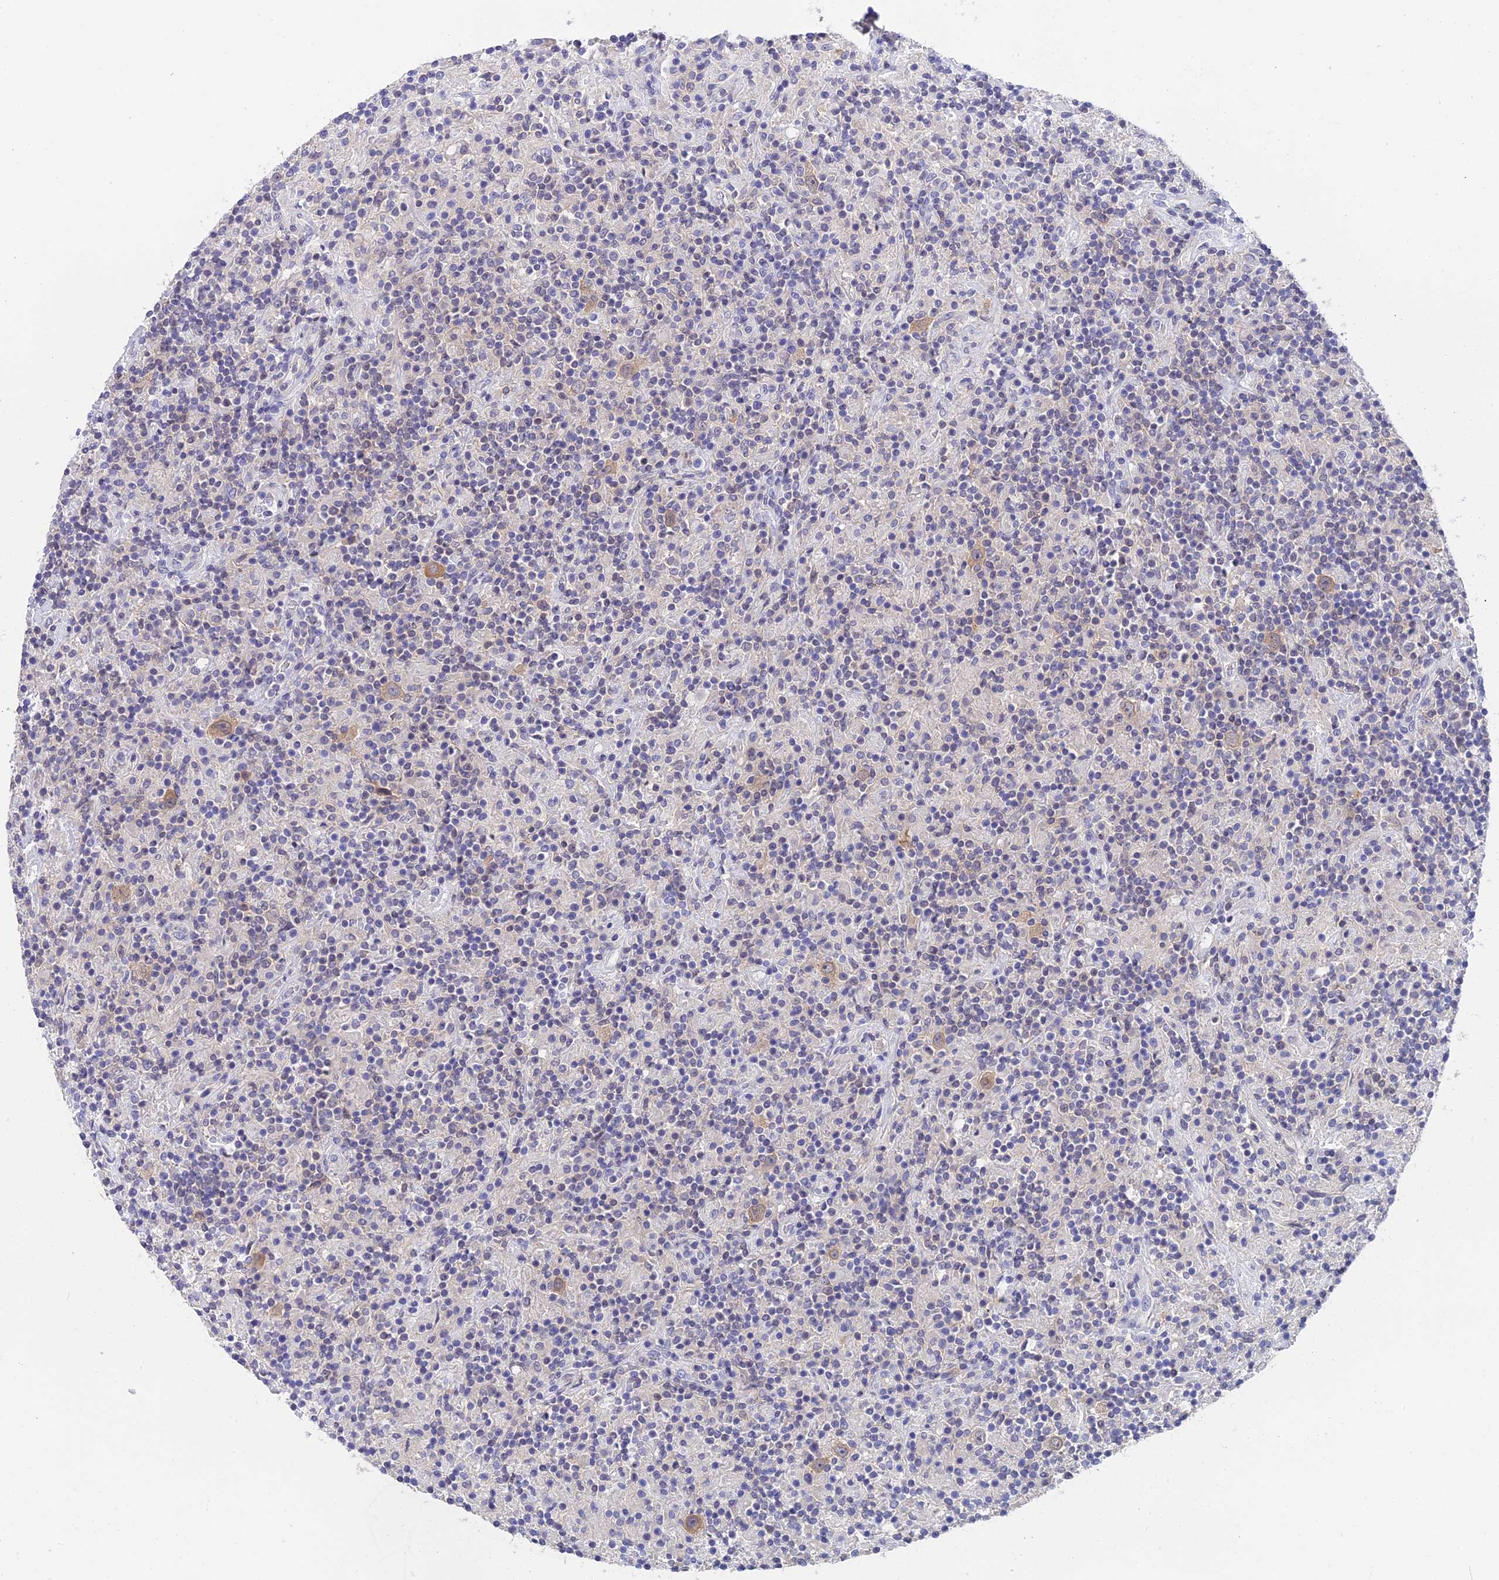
{"staining": {"intensity": "weak", "quantity": "25%-75%", "location": "cytoplasmic/membranous"}, "tissue": "lymphoma", "cell_type": "Tumor cells", "image_type": "cancer", "snomed": [{"axis": "morphology", "description": "Hodgkin's disease, NOS"}, {"axis": "topography", "description": "Lymph node"}], "caption": "Immunohistochemical staining of human lymphoma reveals low levels of weak cytoplasmic/membranous protein staining in approximately 25%-75% of tumor cells.", "gene": "STUB1", "patient": {"sex": "male", "age": 70}}